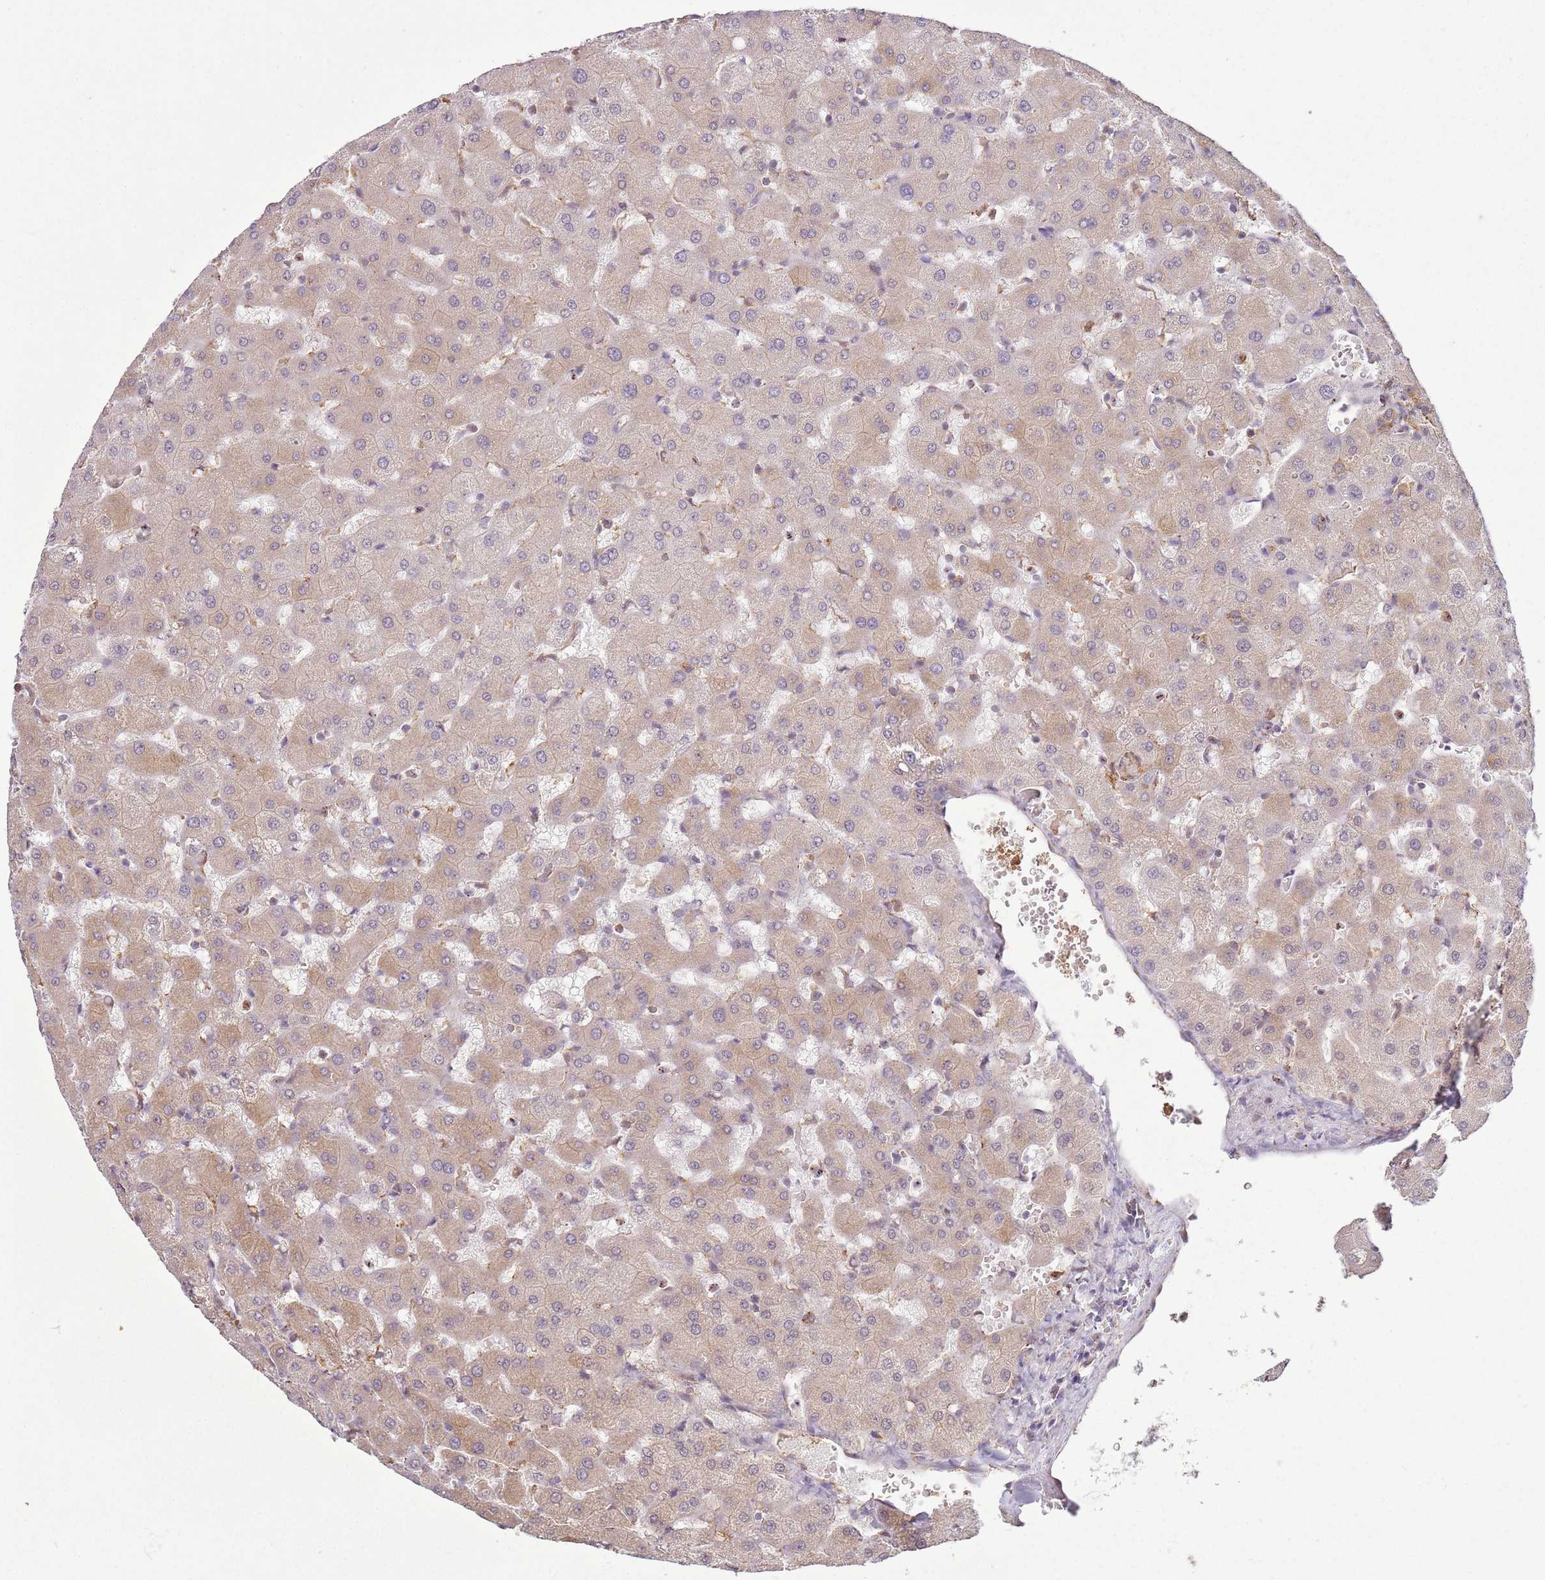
{"staining": {"intensity": "moderate", "quantity": ">75%", "location": "cytoplasmic/membranous"}, "tissue": "liver", "cell_type": "Cholangiocytes", "image_type": "normal", "snomed": [{"axis": "morphology", "description": "Normal tissue, NOS"}, {"axis": "topography", "description": "Liver"}], "caption": "Immunohistochemistry (IHC) of benign human liver demonstrates medium levels of moderate cytoplasmic/membranous staining in about >75% of cholangiocytes.", "gene": "GABRE", "patient": {"sex": "female", "age": 63}}